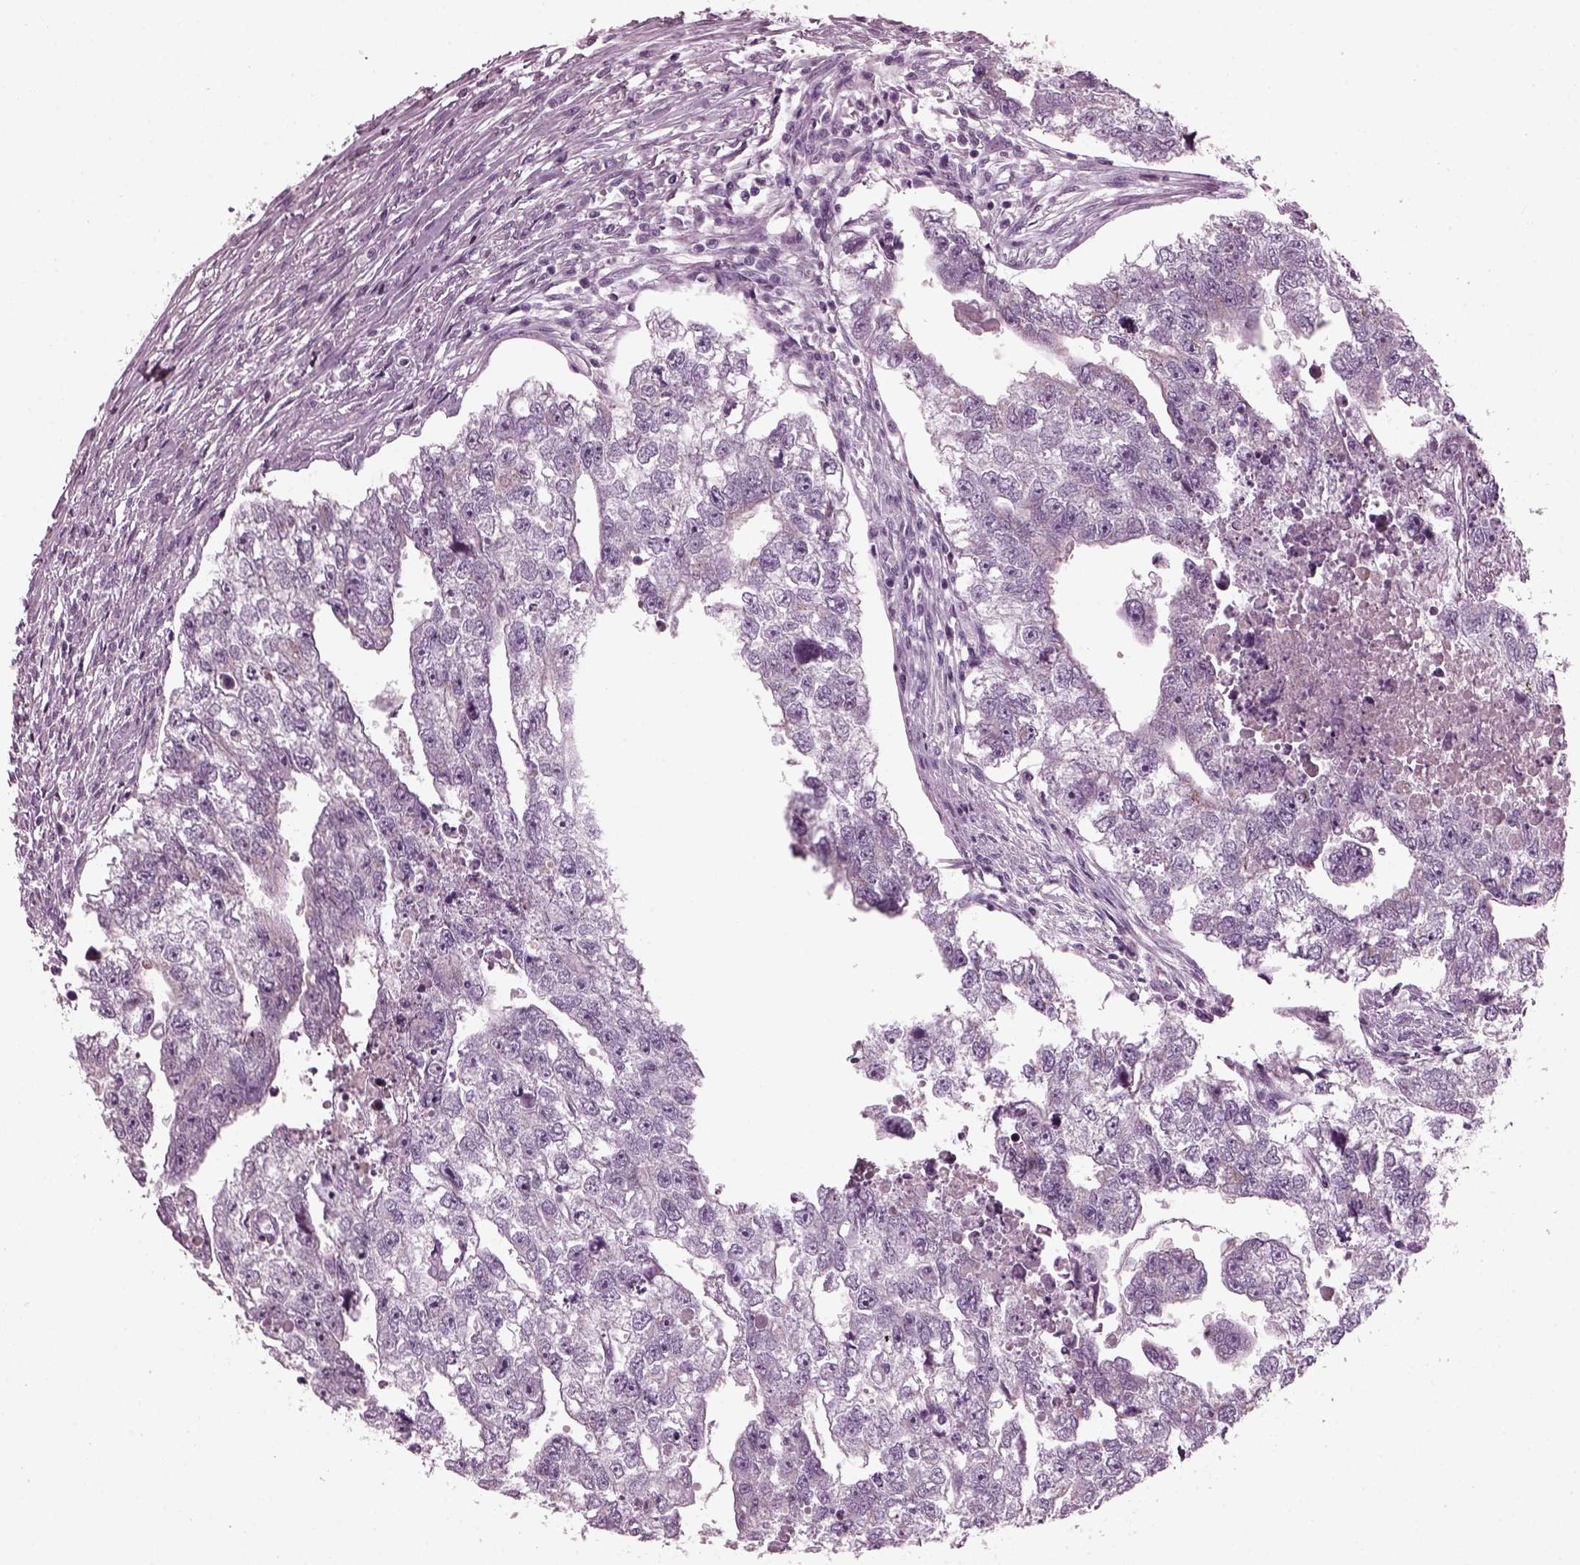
{"staining": {"intensity": "negative", "quantity": "none", "location": "none"}, "tissue": "testis cancer", "cell_type": "Tumor cells", "image_type": "cancer", "snomed": [{"axis": "morphology", "description": "Carcinoma, Embryonal, NOS"}, {"axis": "morphology", "description": "Teratoma, malignant, NOS"}, {"axis": "topography", "description": "Testis"}], "caption": "Tumor cells show no significant protein positivity in testis cancer. (Immunohistochemistry, brightfield microscopy, high magnification).", "gene": "DPYSL5", "patient": {"sex": "male", "age": 44}}